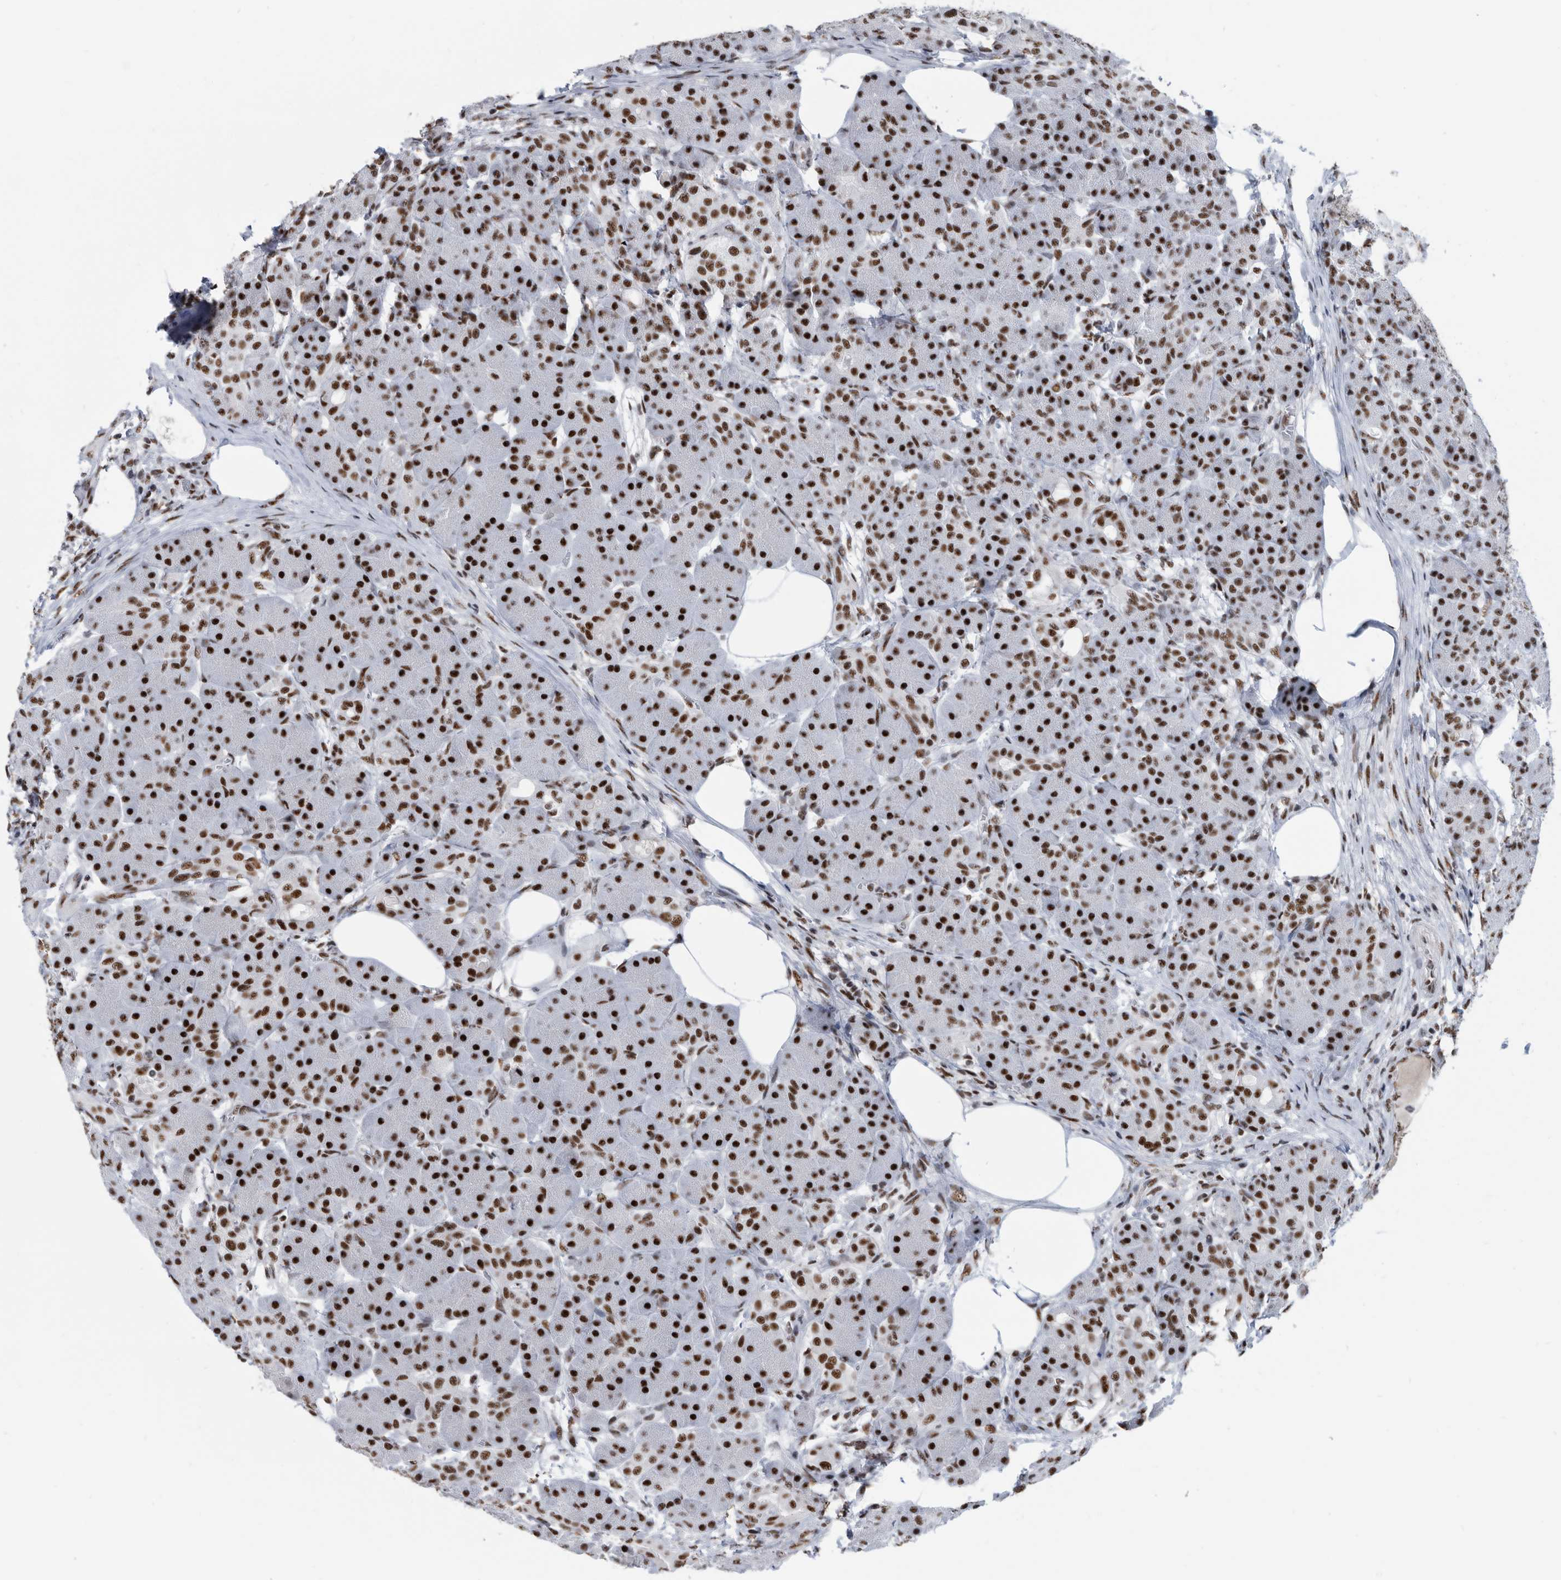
{"staining": {"intensity": "strong", "quantity": ">75%", "location": "nuclear"}, "tissue": "pancreas", "cell_type": "Exocrine glandular cells", "image_type": "normal", "snomed": [{"axis": "morphology", "description": "Normal tissue, NOS"}, {"axis": "topography", "description": "Pancreas"}], "caption": "Immunohistochemistry (IHC) of benign human pancreas demonstrates high levels of strong nuclear staining in about >75% of exocrine glandular cells. The staining is performed using DAB brown chromogen to label protein expression. The nuclei are counter-stained blue using hematoxylin.", "gene": "SF3A1", "patient": {"sex": "male", "age": 63}}